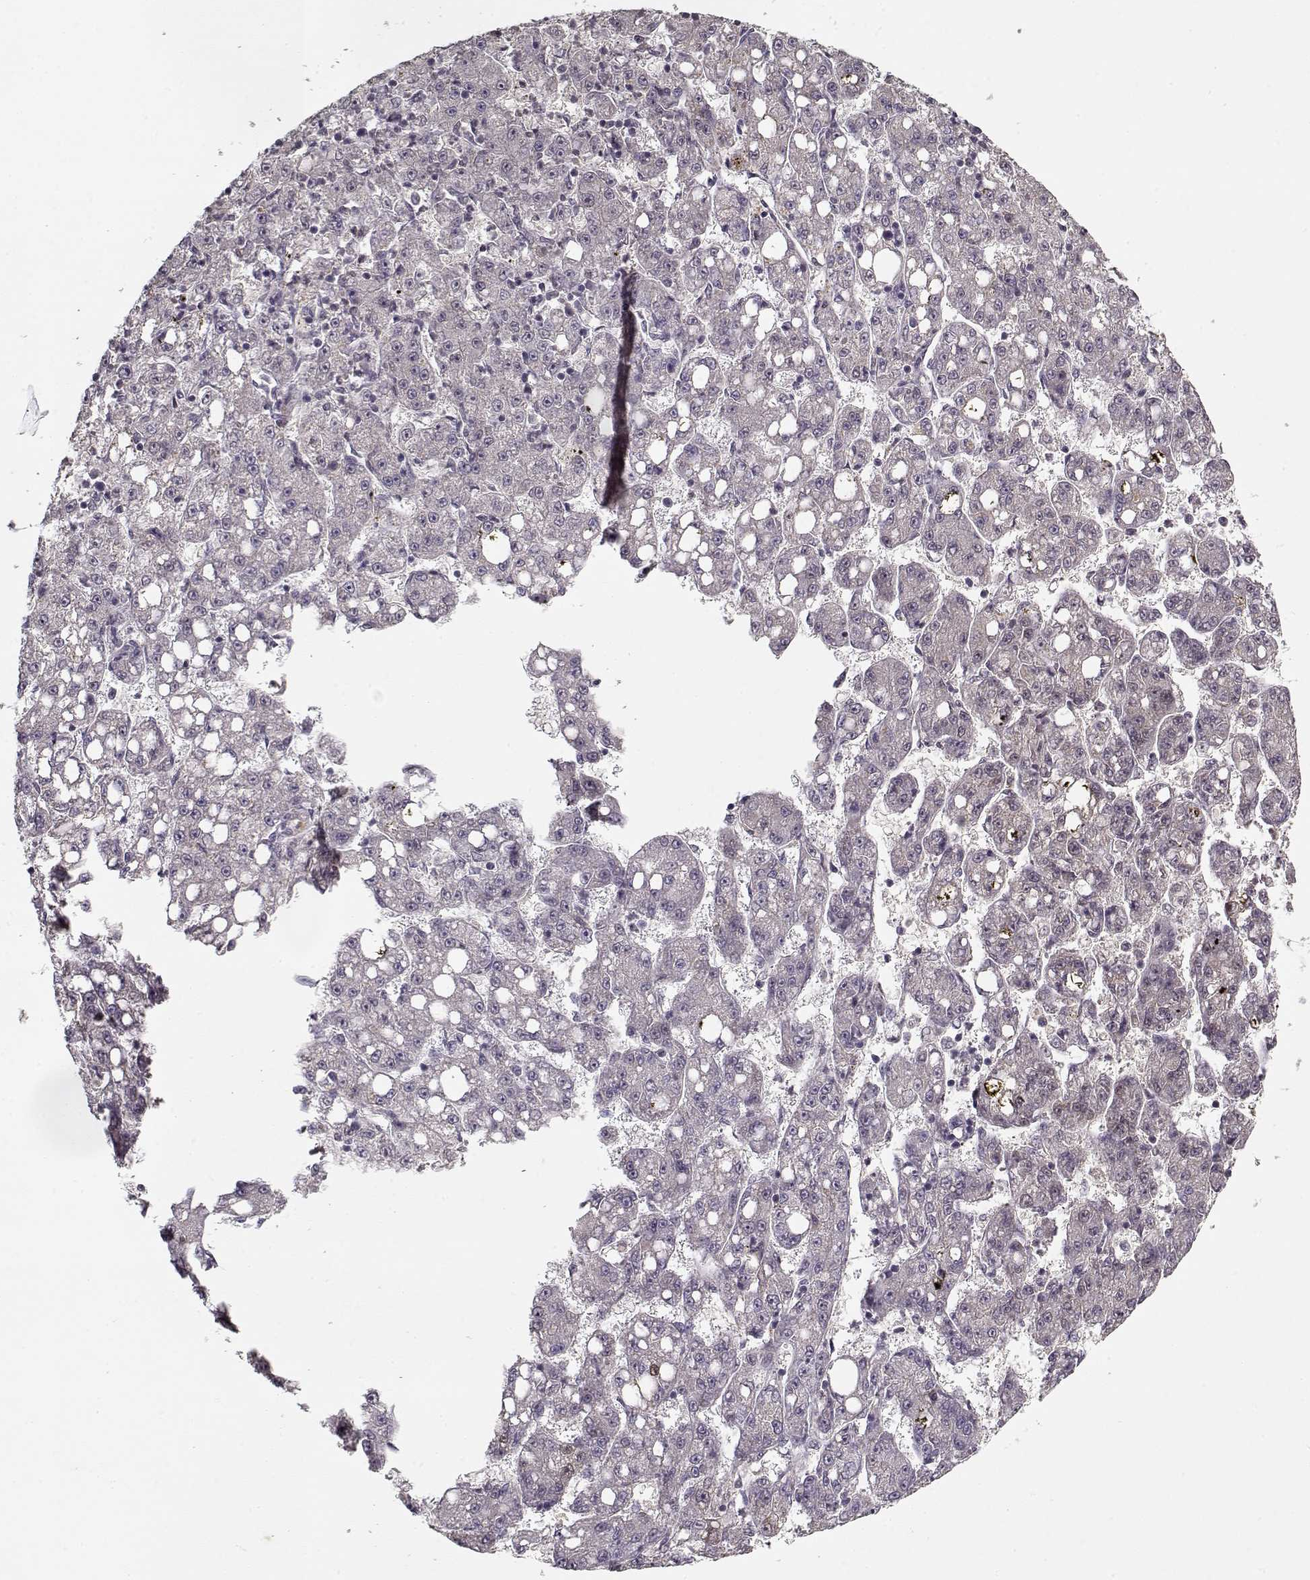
{"staining": {"intensity": "negative", "quantity": "none", "location": "none"}, "tissue": "liver cancer", "cell_type": "Tumor cells", "image_type": "cancer", "snomed": [{"axis": "morphology", "description": "Carcinoma, Hepatocellular, NOS"}, {"axis": "topography", "description": "Liver"}], "caption": "High magnification brightfield microscopy of liver cancer (hepatocellular carcinoma) stained with DAB (brown) and counterstained with hematoxylin (blue): tumor cells show no significant expression.", "gene": "LUM", "patient": {"sex": "female", "age": 65}}